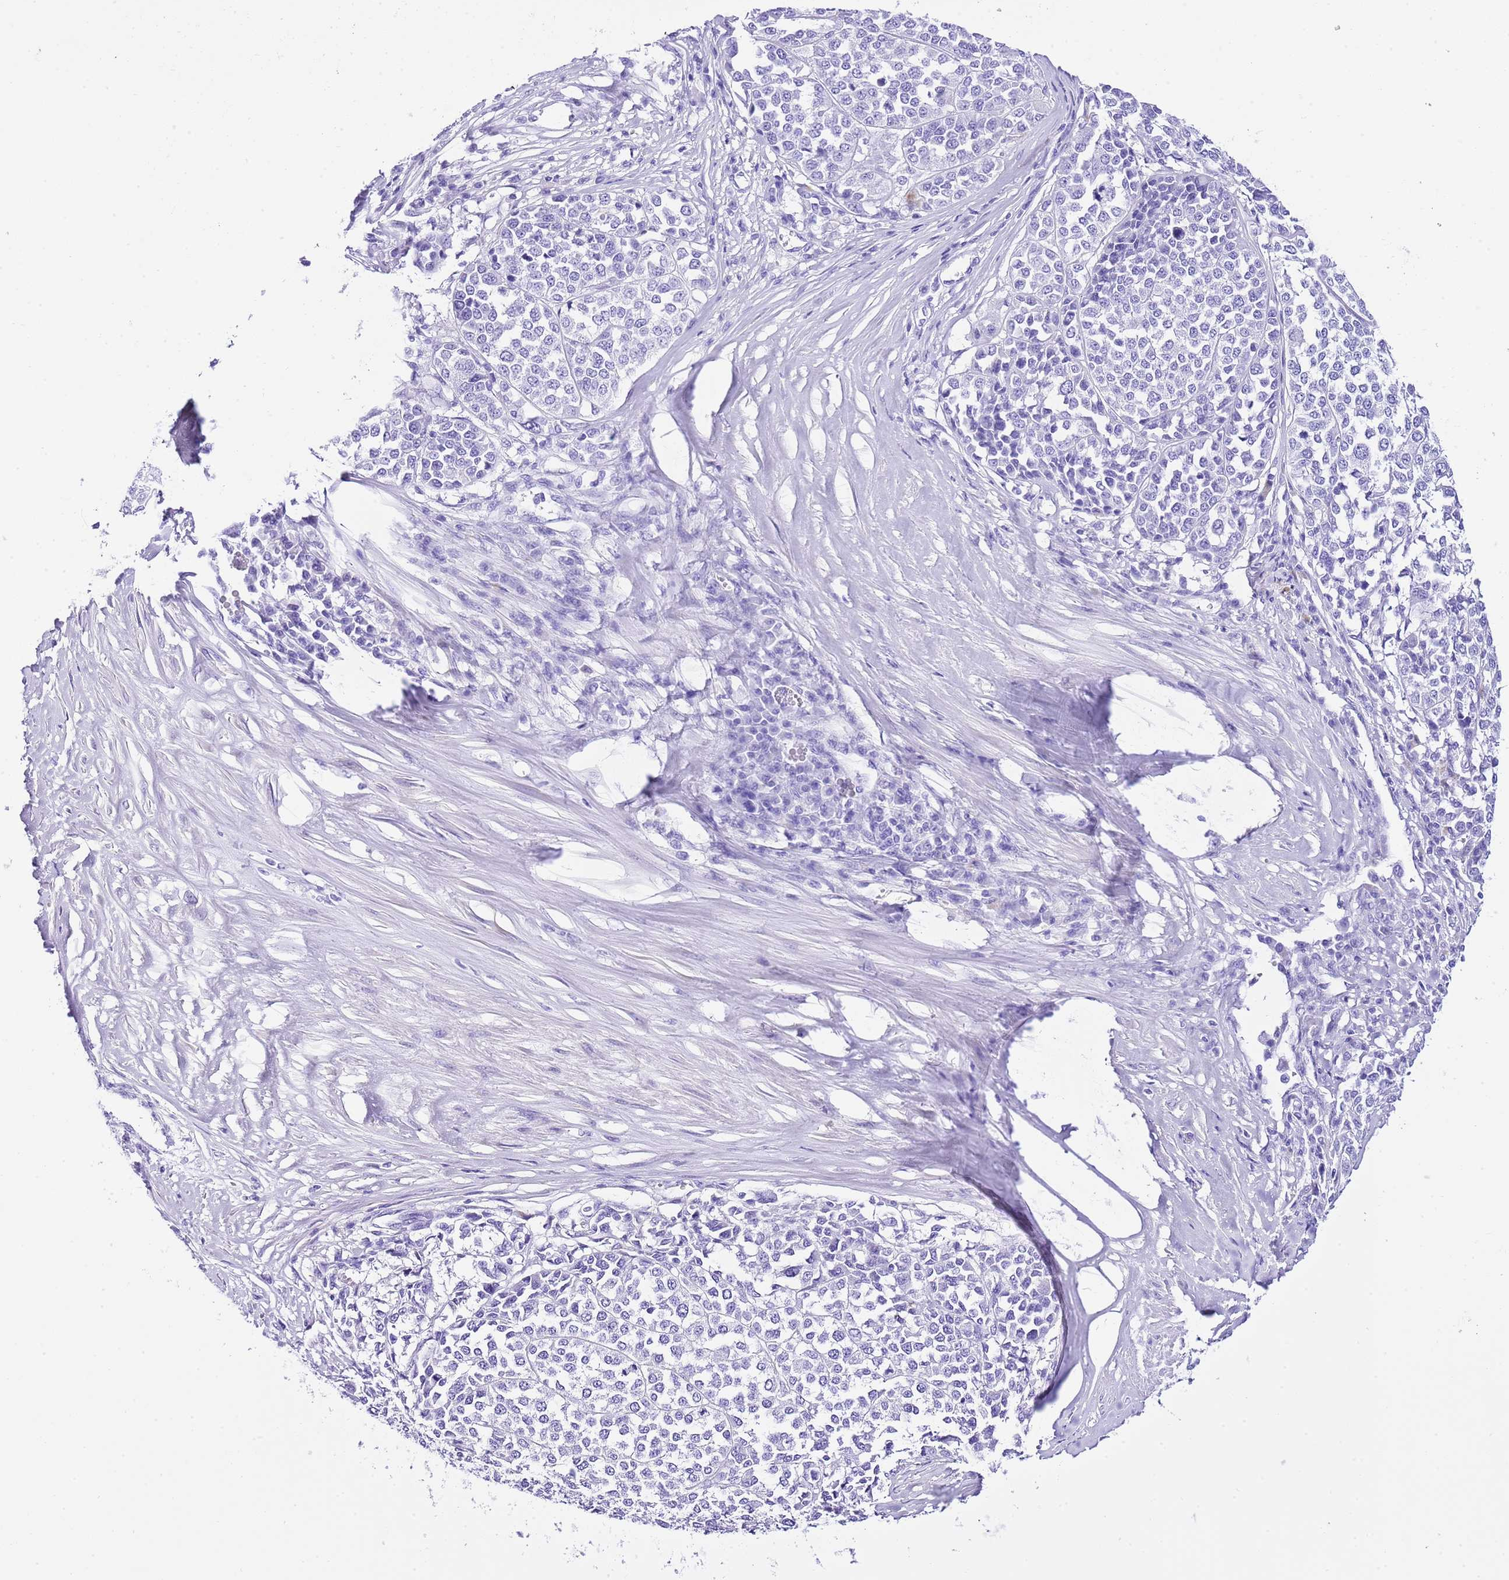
{"staining": {"intensity": "negative", "quantity": "none", "location": "none"}, "tissue": "melanoma", "cell_type": "Tumor cells", "image_type": "cancer", "snomed": [{"axis": "morphology", "description": "Malignant melanoma, Metastatic site"}, {"axis": "topography", "description": "Lymph node"}], "caption": "The histopathology image shows no staining of tumor cells in malignant melanoma (metastatic site).", "gene": "KCNC1", "patient": {"sex": "male", "age": 44}}